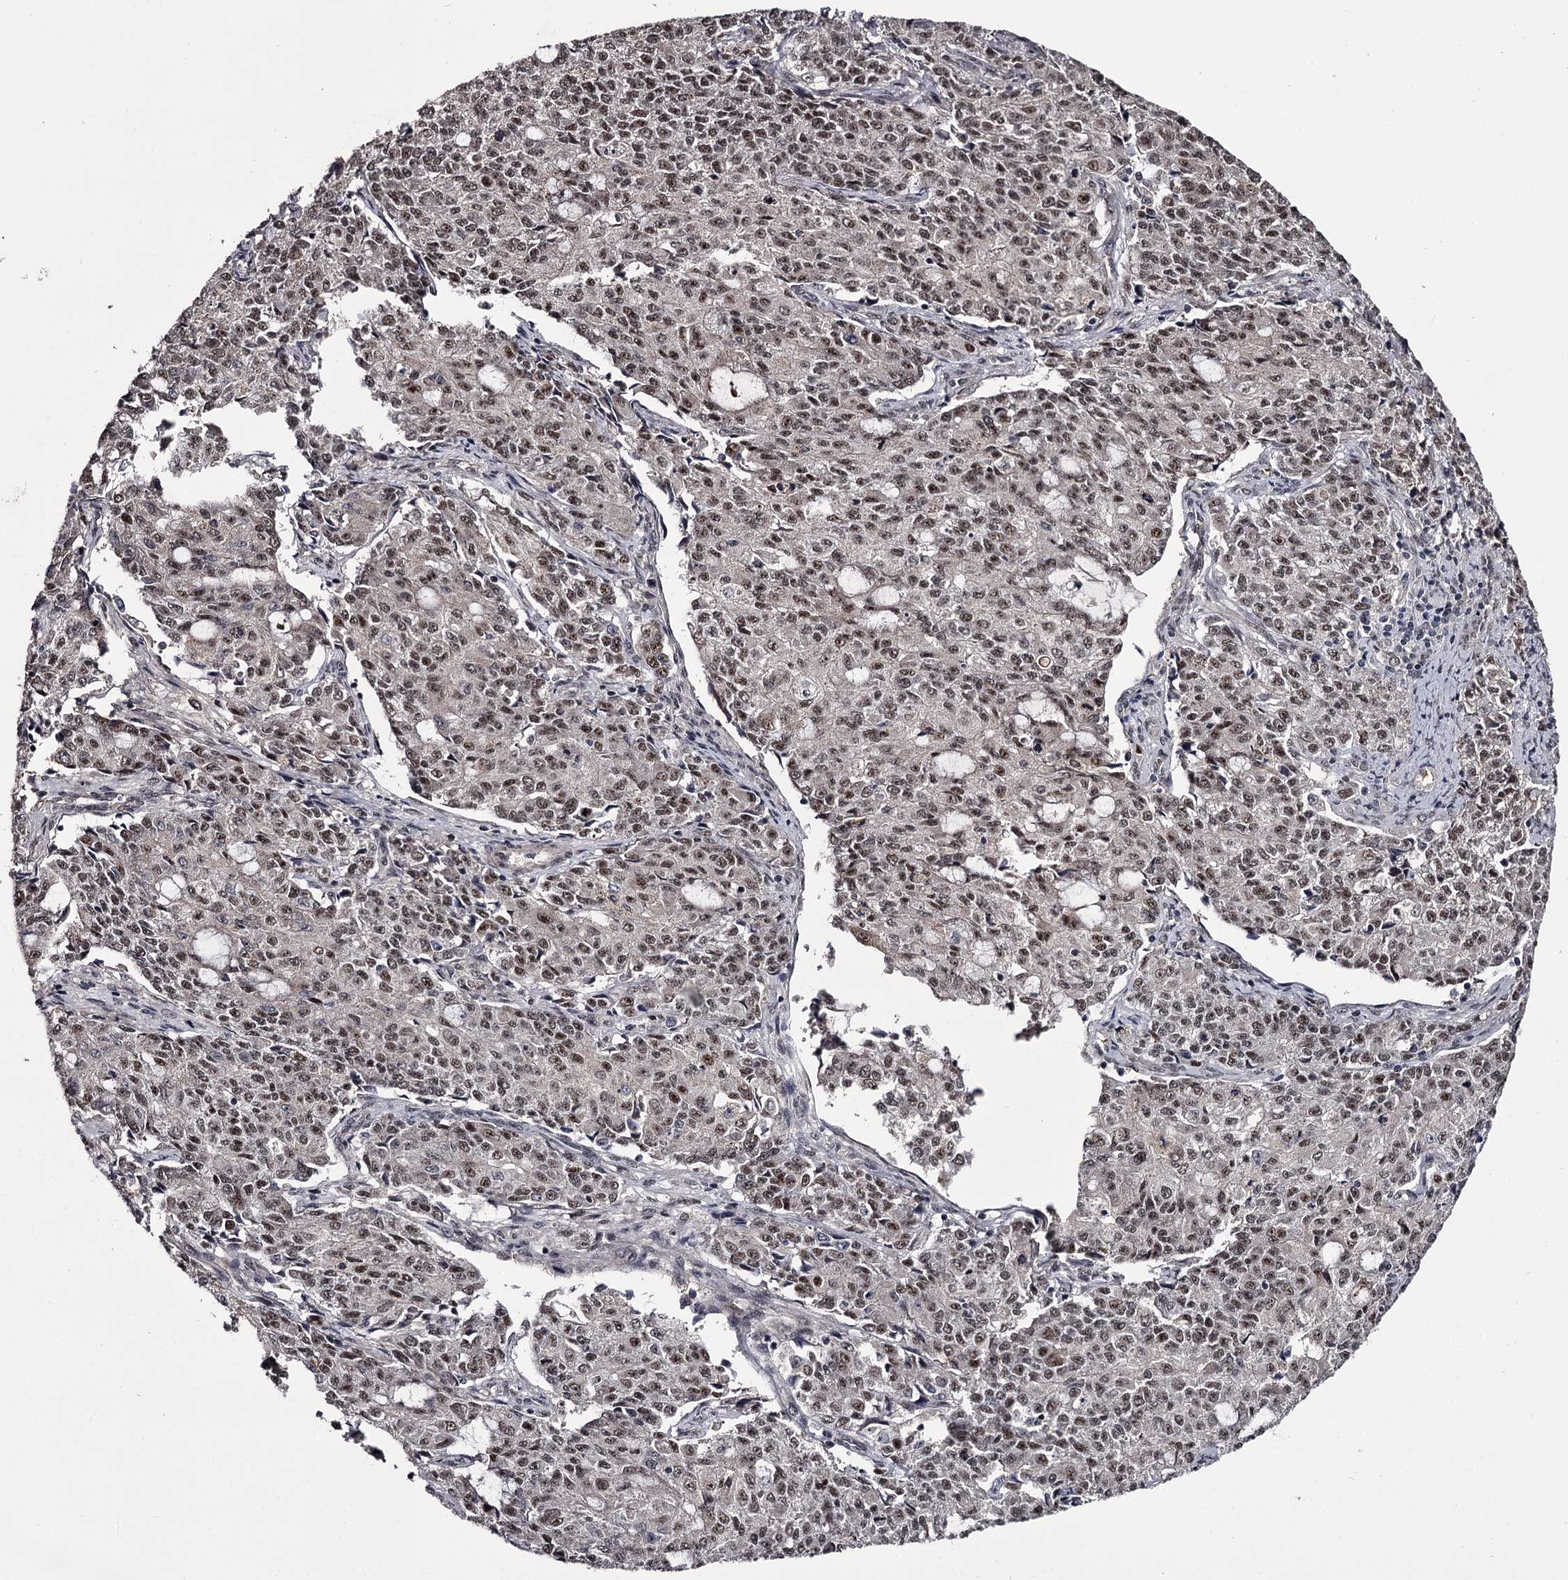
{"staining": {"intensity": "weak", "quantity": "25%-75%", "location": "nuclear"}, "tissue": "endometrial cancer", "cell_type": "Tumor cells", "image_type": "cancer", "snomed": [{"axis": "morphology", "description": "Adenocarcinoma, NOS"}, {"axis": "topography", "description": "Endometrium"}], "caption": "Tumor cells exhibit weak nuclear expression in approximately 25%-75% of cells in endometrial cancer. Immunohistochemistry stains the protein of interest in brown and the nuclei are stained blue.", "gene": "RNF44", "patient": {"sex": "female", "age": 50}}